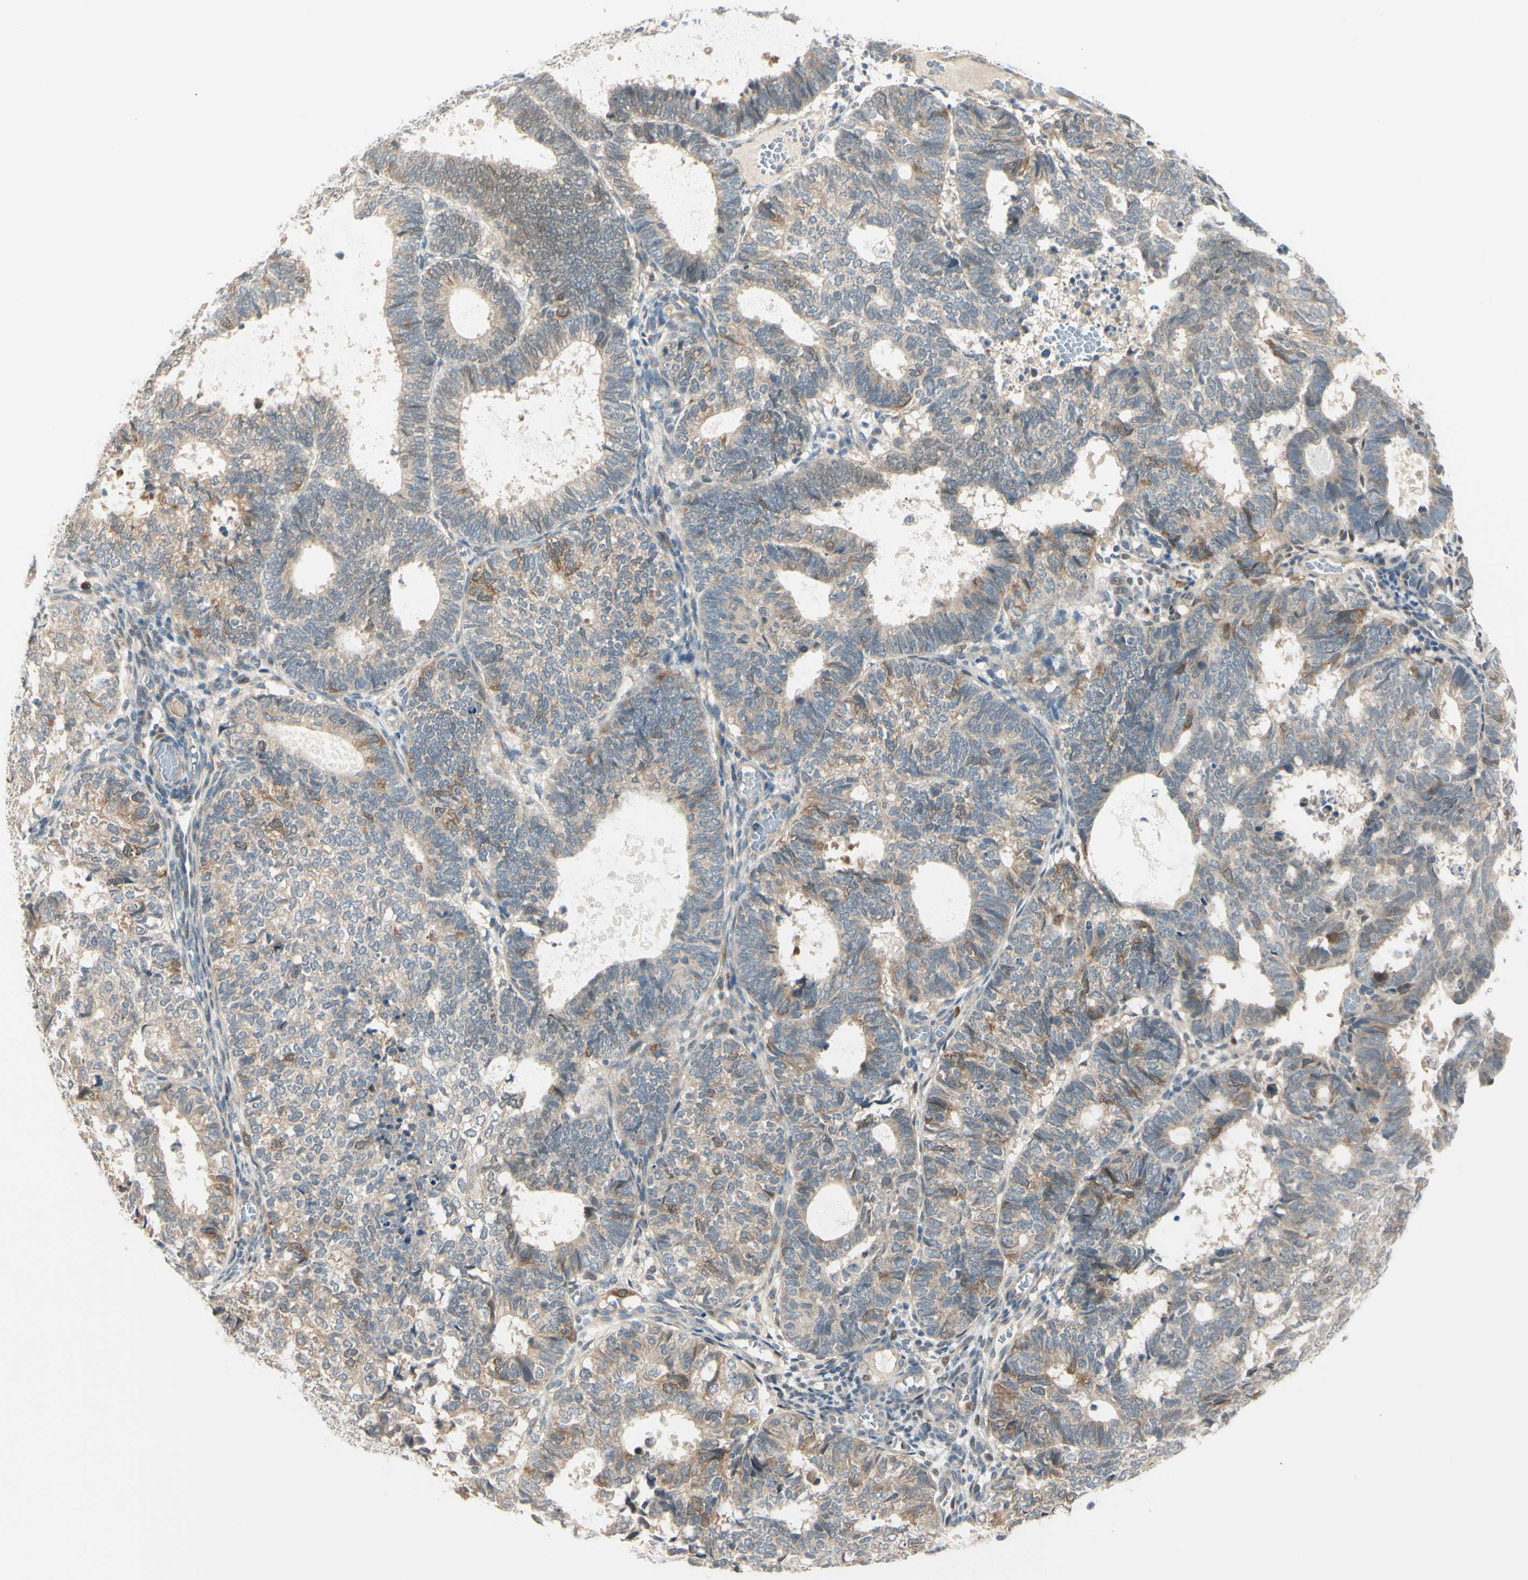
{"staining": {"intensity": "weak", "quantity": "25%-75%", "location": "cytoplasmic/membranous"}, "tissue": "endometrial cancer", "cell_type": "Tumor cells", "image_type": "cancer", "snomed": [{"axis": "morphology", "description": "Adenocarcinoma, NOS"}, {"axis": "topography", "description": "Uterus"}], "caption": "IHC of human adenocarcinoma (endometrial) shows low levels of weak cytoplasmic/membranous expression in about 25%-75% of tumor cells. The staining was performed using DAB (3,3'-diaminobenzidine), with brown indicating positive protein expression. Nuclei are stained blue with hematoxylin.", "gene": "PTTG1", "patient": {"sex": "female", "age": 60}}